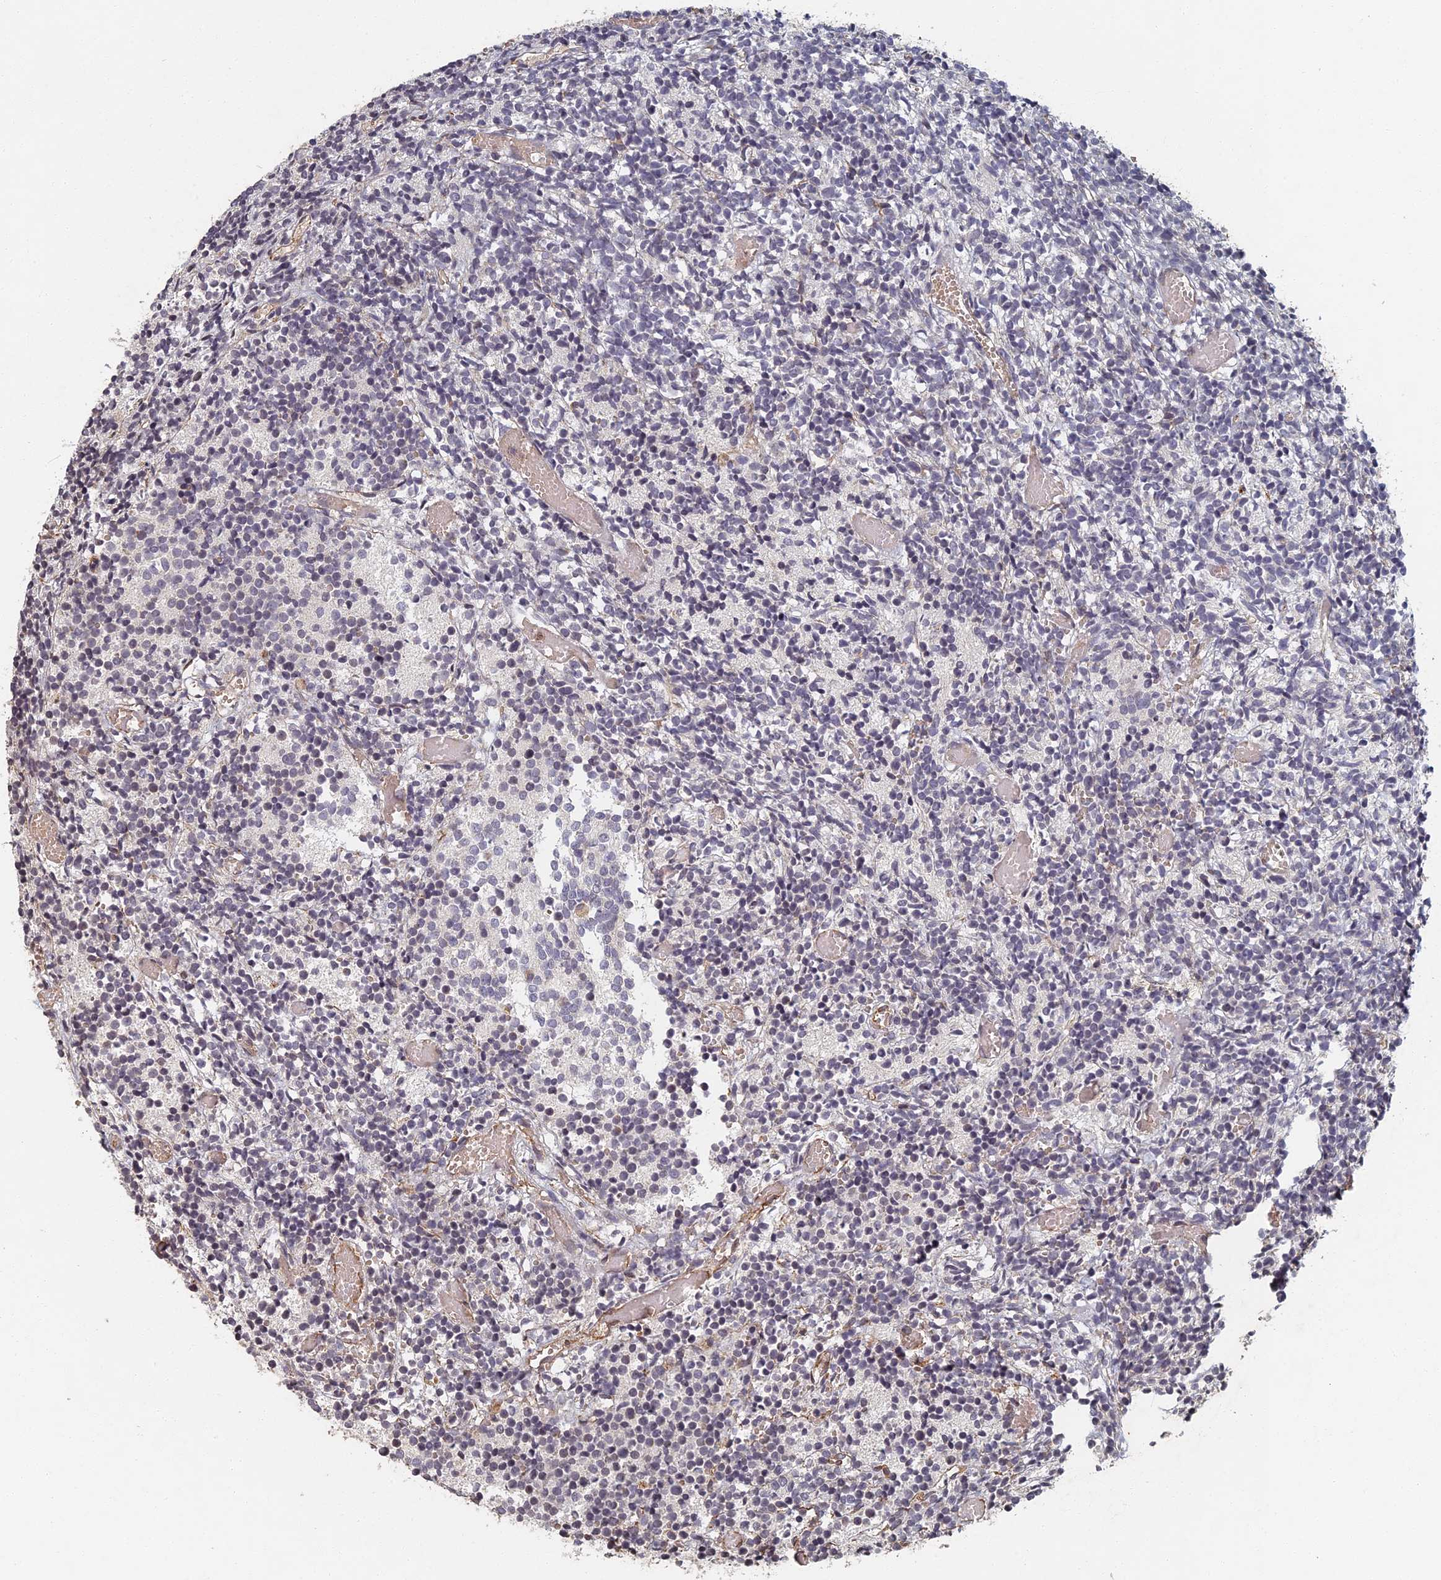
{"staining": {"intensity": "negative", "quantity": "none", "location": "none"}, "tissue": "glioma", "cell_type": "Tumor cells", "image_type": "cancer", "snomed": [{"axis": "morphology", "description": "Glioma, malignant, Low grade"}, {"axis": "topography", "description": "Brain"}], "caption": "Histopathology image shows no significant protein expression in tumor cells of low-grade glioma (malignant). (Stains: DAB immunohistochemistry with hematoxylin counter stain, Microscopy: brightfield microscopy at high magnification).", "gene": "ABCB10", "patient": {"sex": "female", "age": 1}}